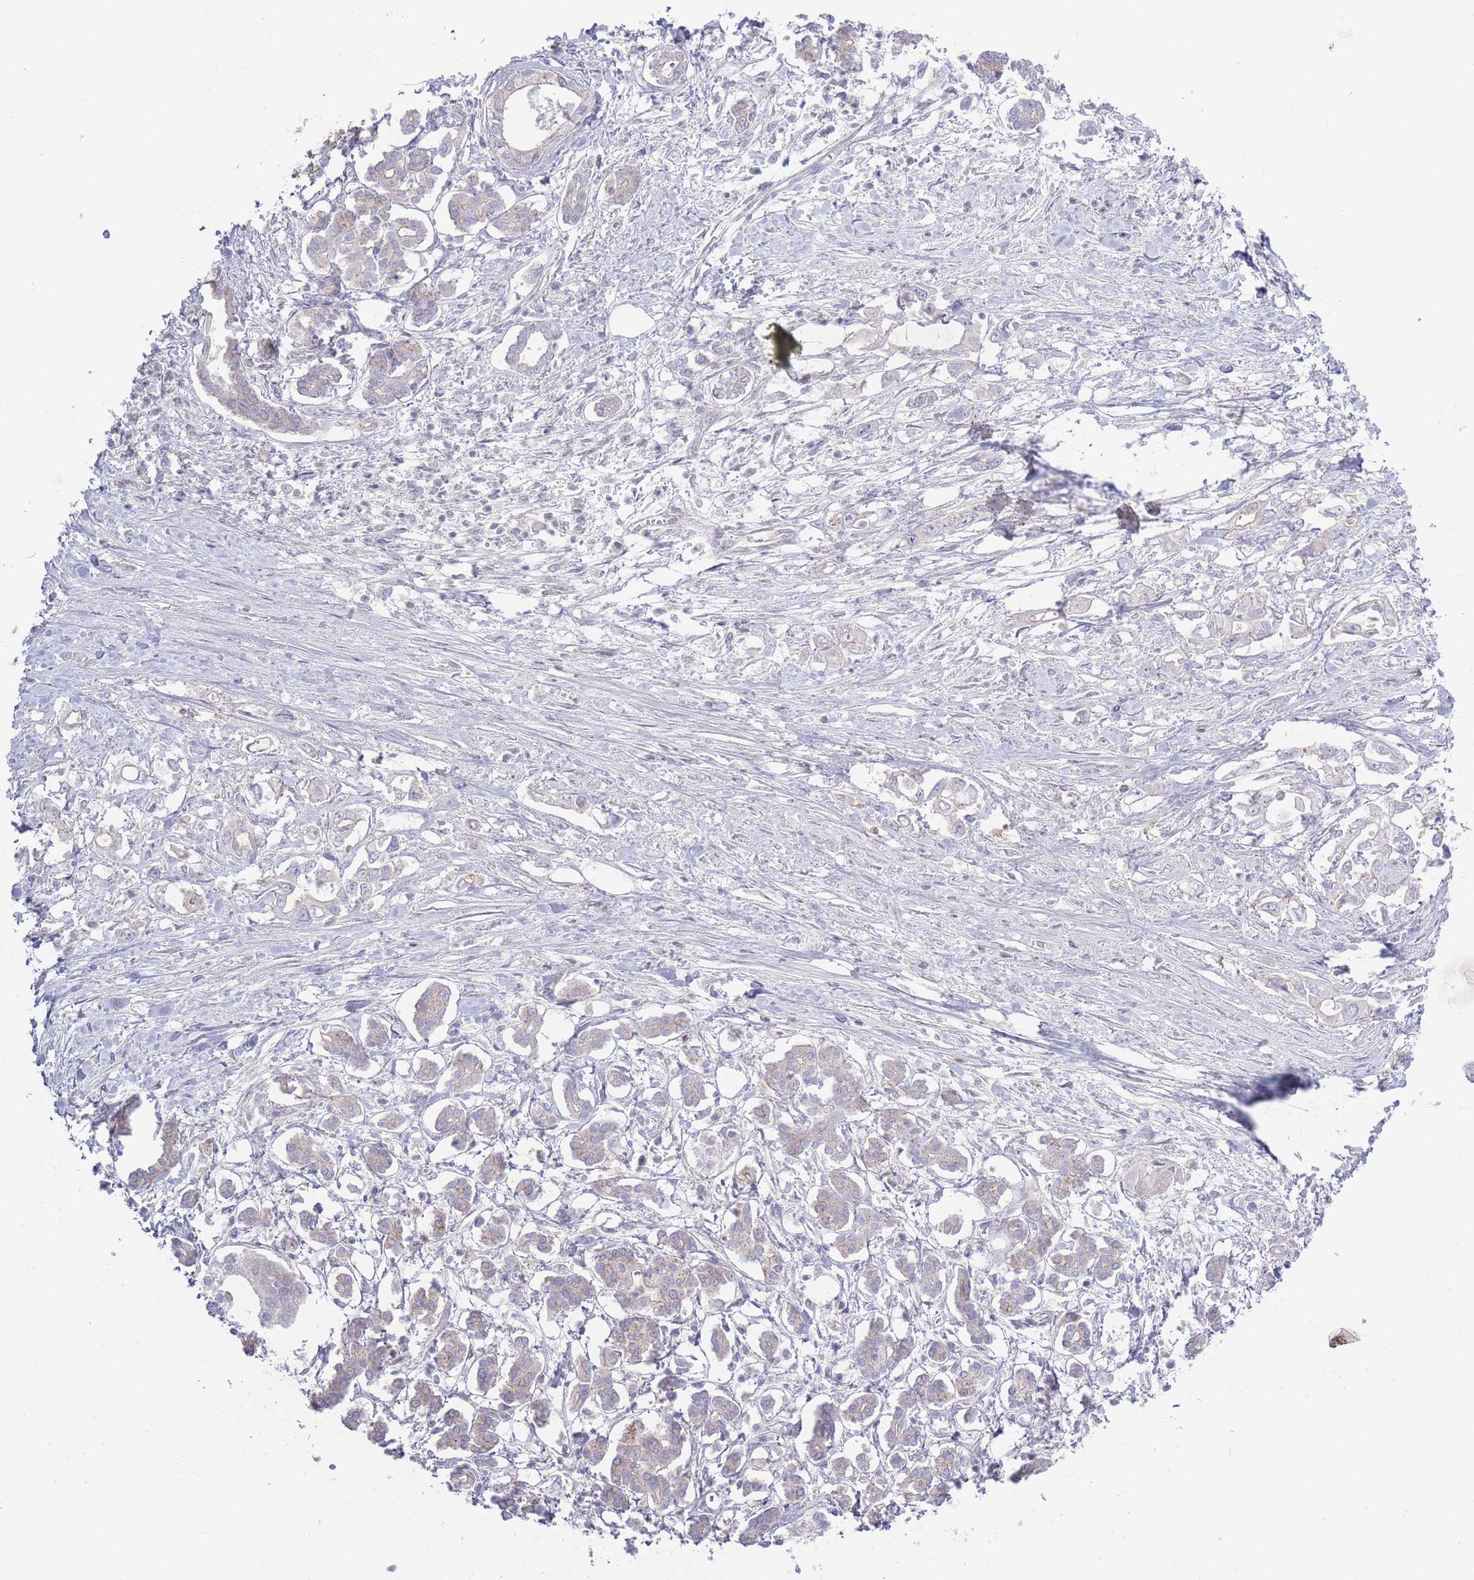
{"staining": {"intensity": "weak", "quantity": "<25%", "location": "cytoplasmic/membranous"}, "tissue": "pancreatic cancer", "cell_type": "Tumor cells", "image_type": "cancer", "snomed": [{"axis": "morphology", "description": "Adenocarcinoma, NOS"}, {"axis": "topography", "description": "Pancreas"}], "caption": "DAB immunohistochemical staining of human pancreatic cancer (adenocarcinoma) exhibits no significant positivity in tumor cells.", "gene": "SPHKAP", "patient": {"sex": "male", "age": 61}}